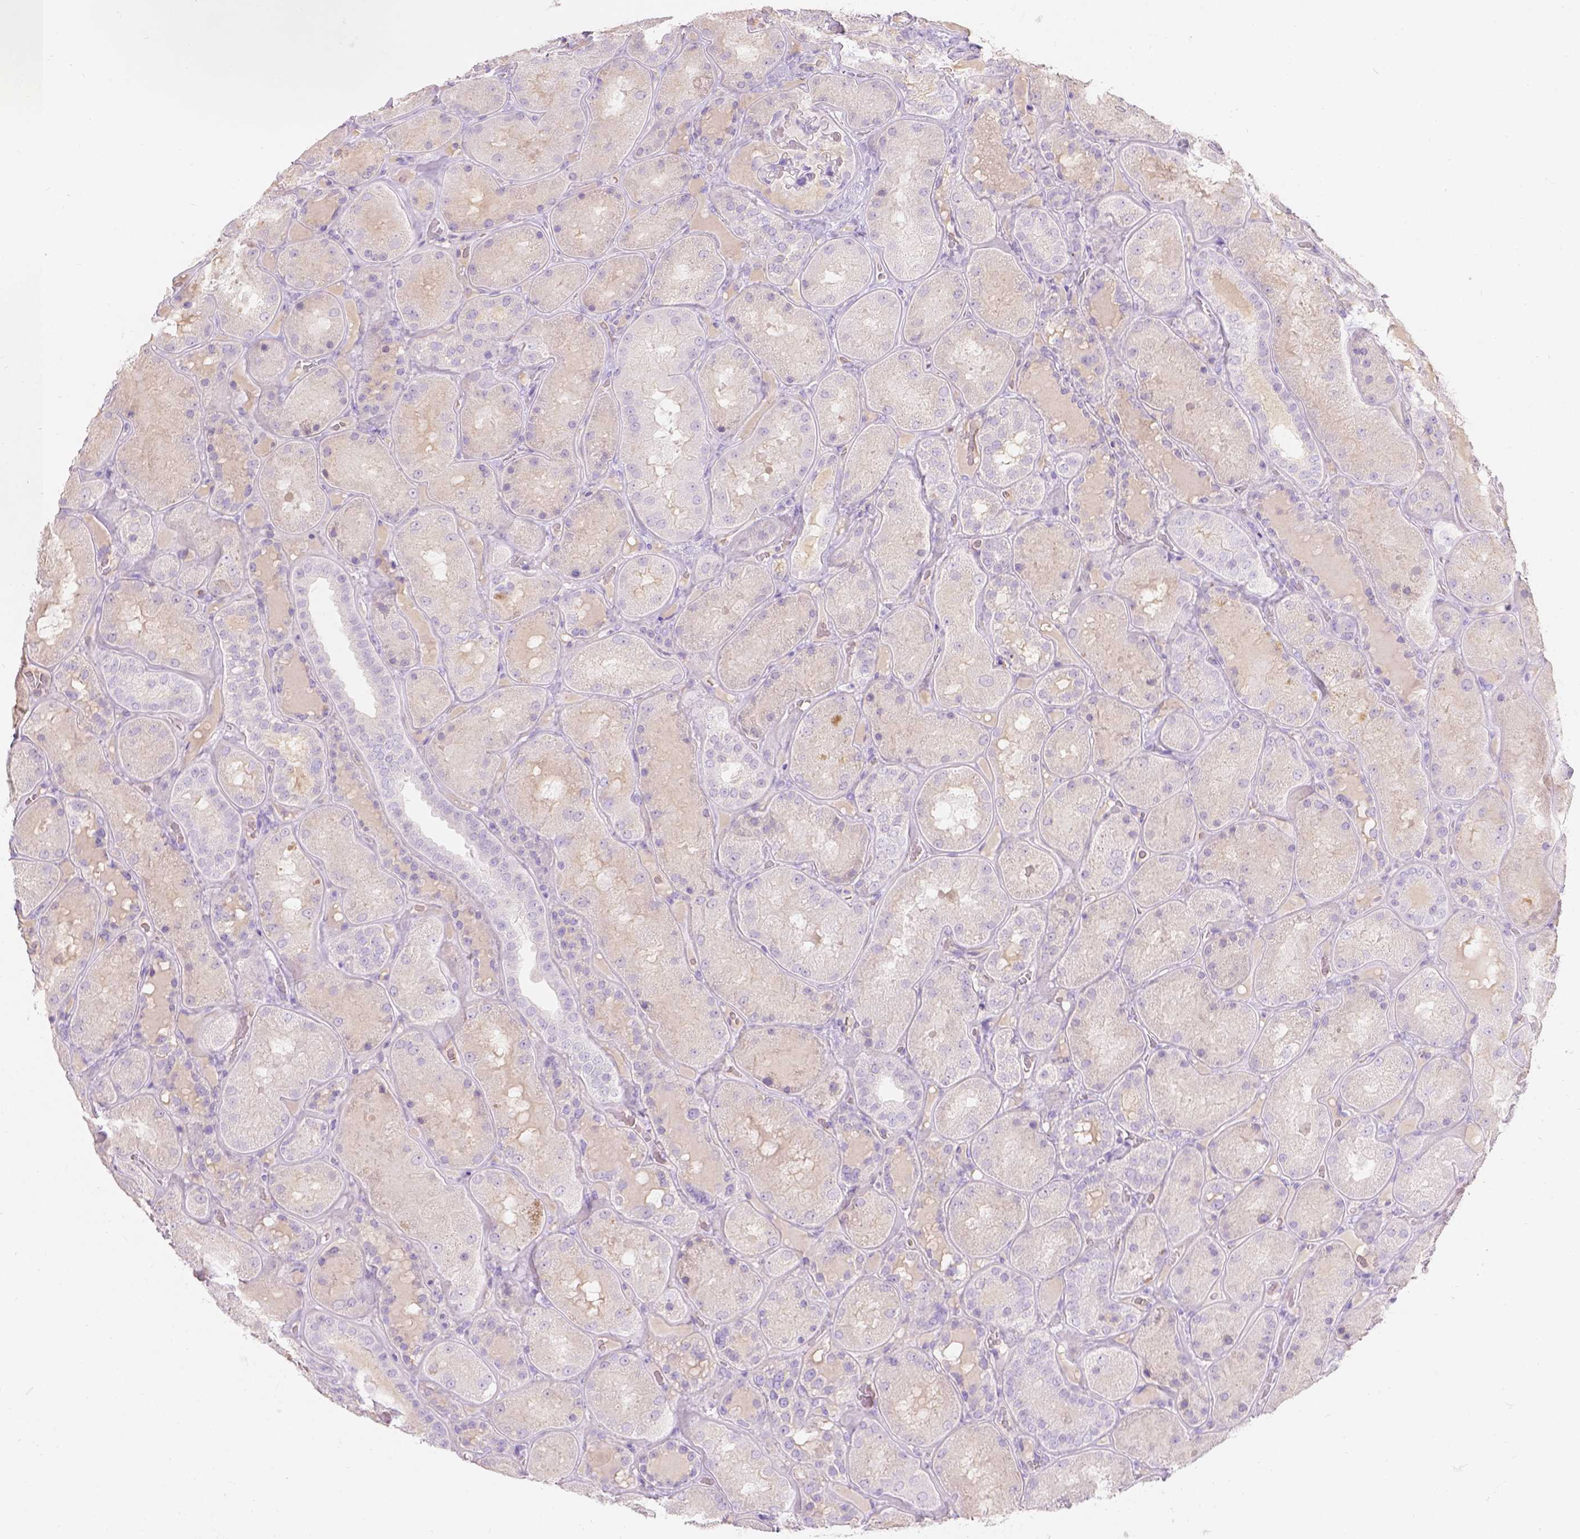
{"staining": {"intensity": "negative", "quantity": "none", "location": "none"}, "tissue": "kidney", "cell_type": "Cells in glomeruli", "image_type": "normal", "snomed": [{"axis": "morphology", "description": "Normal tissue, NOS"}, {"axis": "topography", "description": "Kidney"}], "caption": "Cells in glomeruli are negative for brown protein staining in benign kidney. Brightfield microscopy of IHC stained with DAB (3,3'-diaminobenzidine) (brown) and hematoxylin (blue), captured at high magnification.", "gene": "GAL3ST2", "patient": {"sex": "male", "age": 73}}